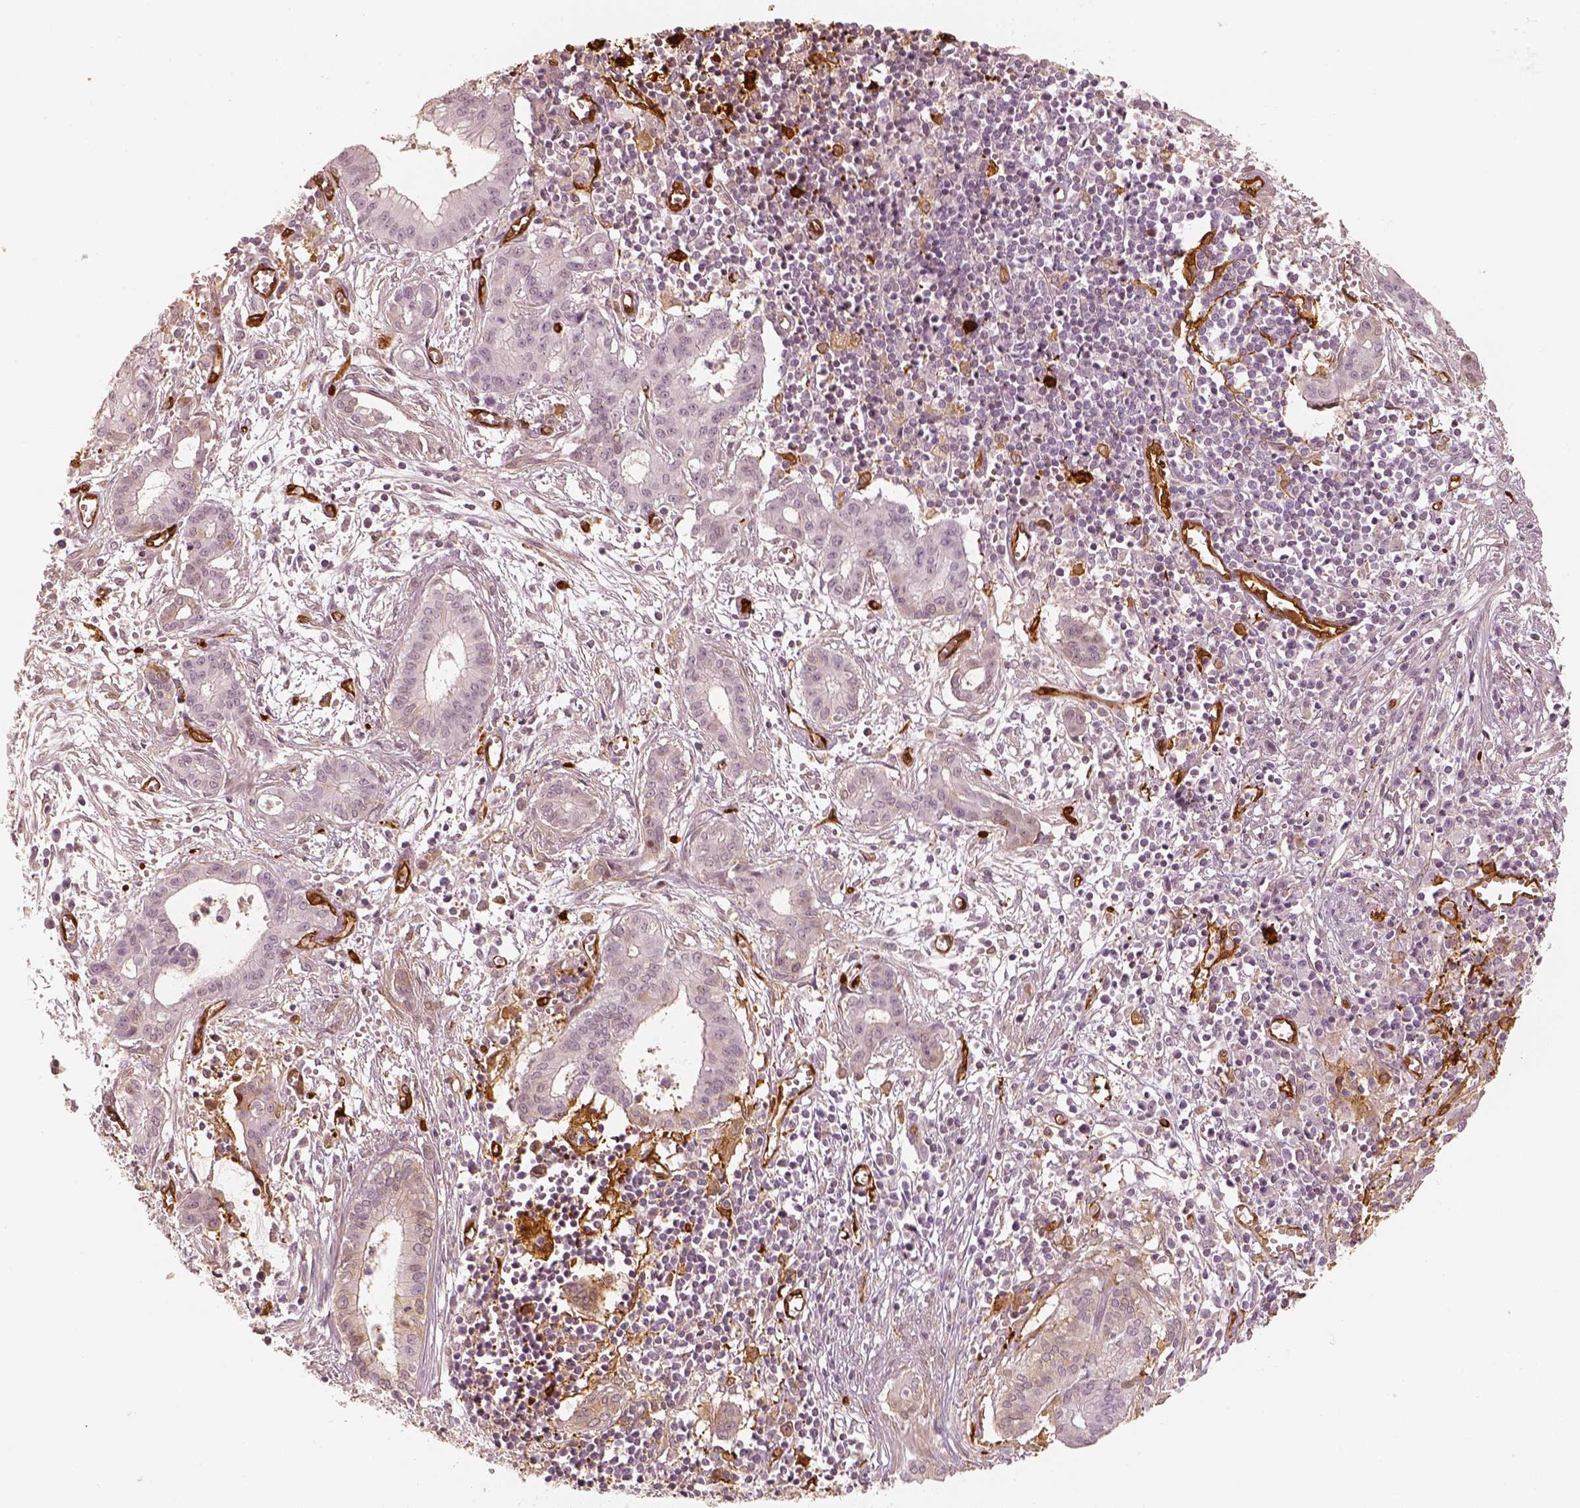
{"staining": {"intensity": "weak", "quantity": "<25%", "location": "cytoplasmic/membranous"}, "tissue": "pancreatic cancer", "cell_type": "Tumor cells", "image_type": "cancer", "snomed": [{"axis": "morphology", "description": "Adenocarcinoma, NOS"}, {"axis": "topography", "description": "Pancreas"}], "caption": "This is an immunohistochemistry (IHC) image of human pancreatic cancer (adenocarcinoma). There is no staining in tumor cells.", "gene": "FSCN1", "patient": {"sex": "male", "age": 48}}